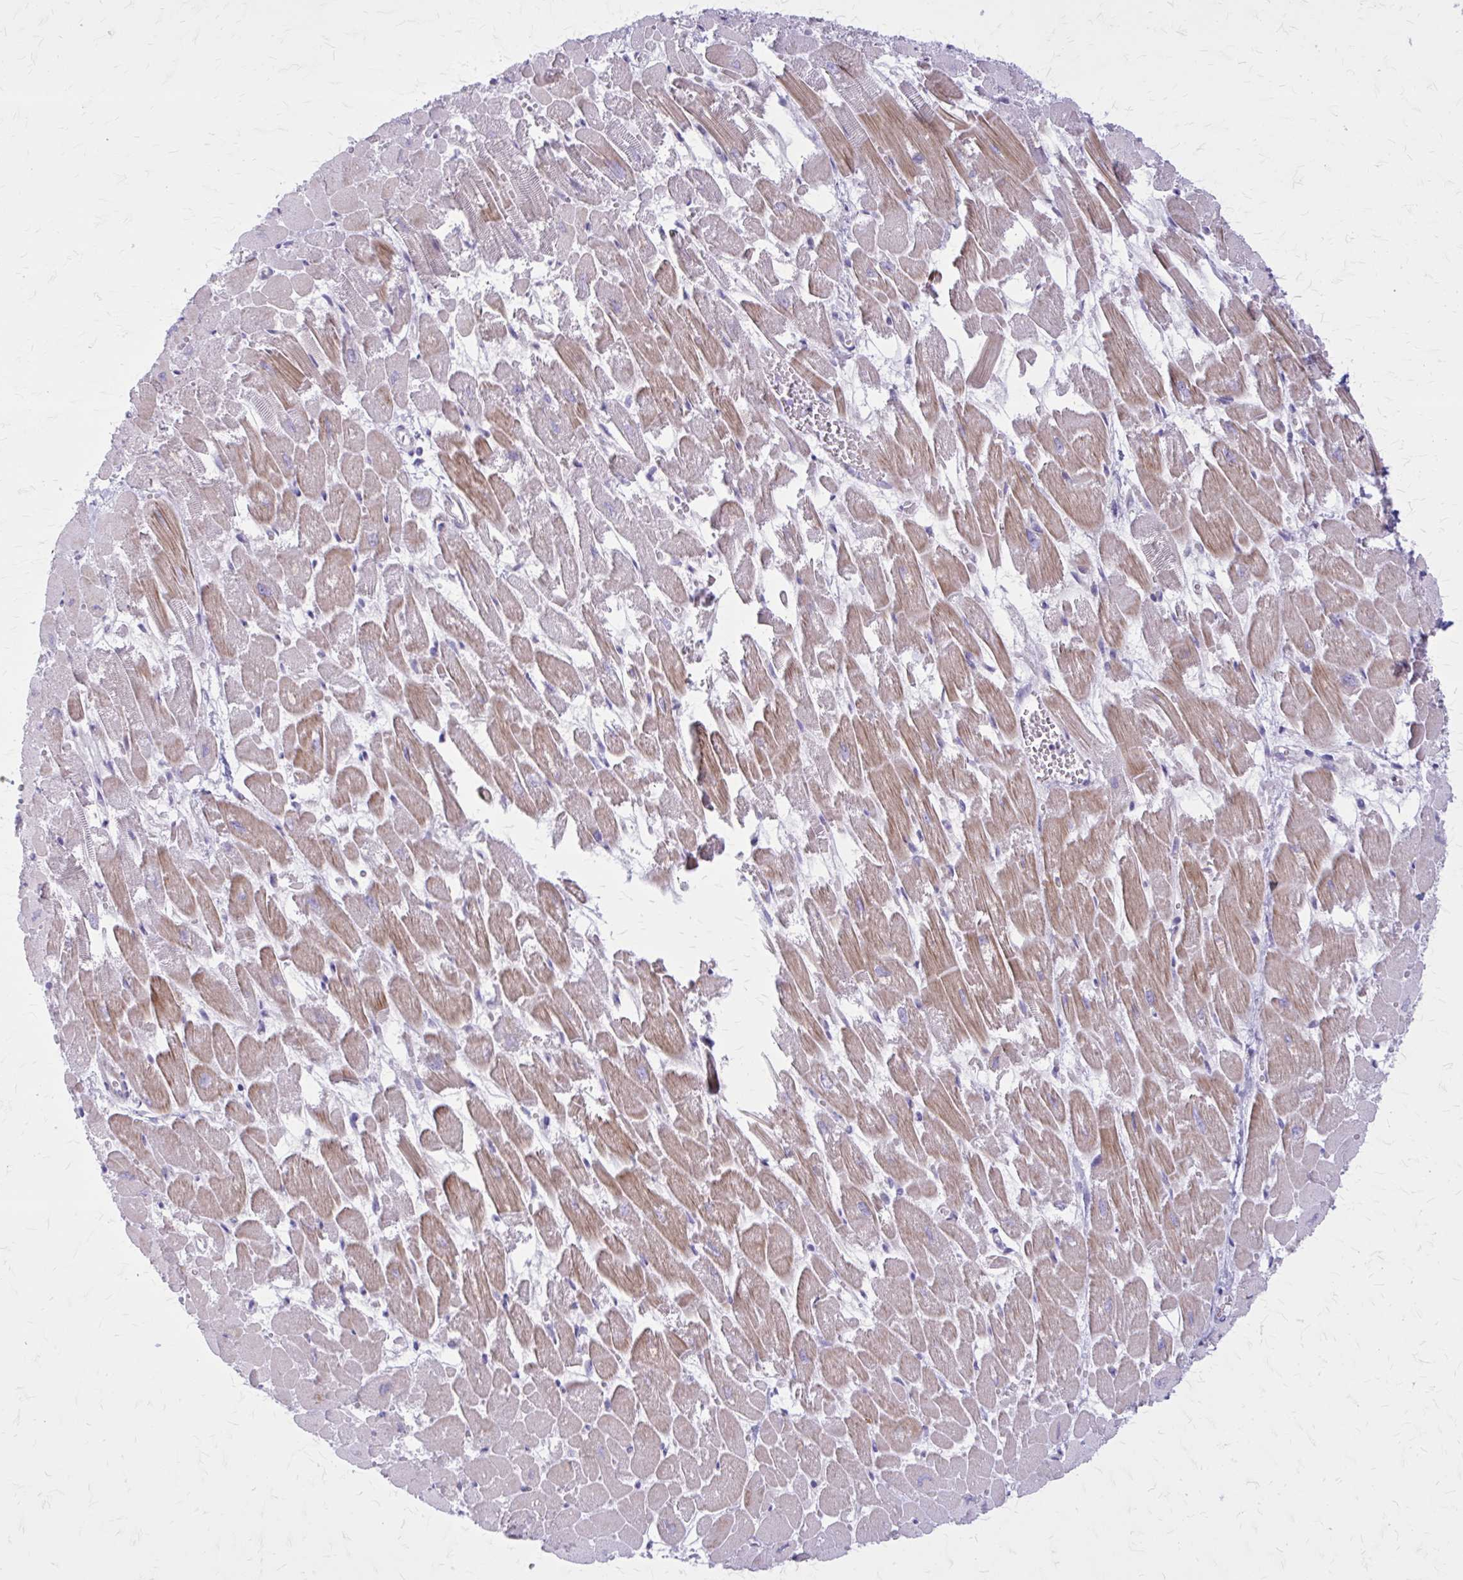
{"staining": {"intensity": "moderate", "quantity": ">75%", "location": "cytoplasmic/membranous"}, "tissue": "heart muscle", "cell_type": "Cardiomyocytes", "image_type": "normal", "snomed": [{"axis": "morphology", "description": "Normal tissue, NOS"}, {"axis": "topography", "description": "Heart"}], "caption": "Protein staining demonstrates moderate cytoplasmic/membranous positivity in approximately >75% of cardiomyocytes in benign heart muscle. (DAB (3,3'-diaminobenzidine) = brown stain, brightfield microscopy at high magnification).", "gene": "PITPNM1", "patient": {"sex": "female", "age": 52}}